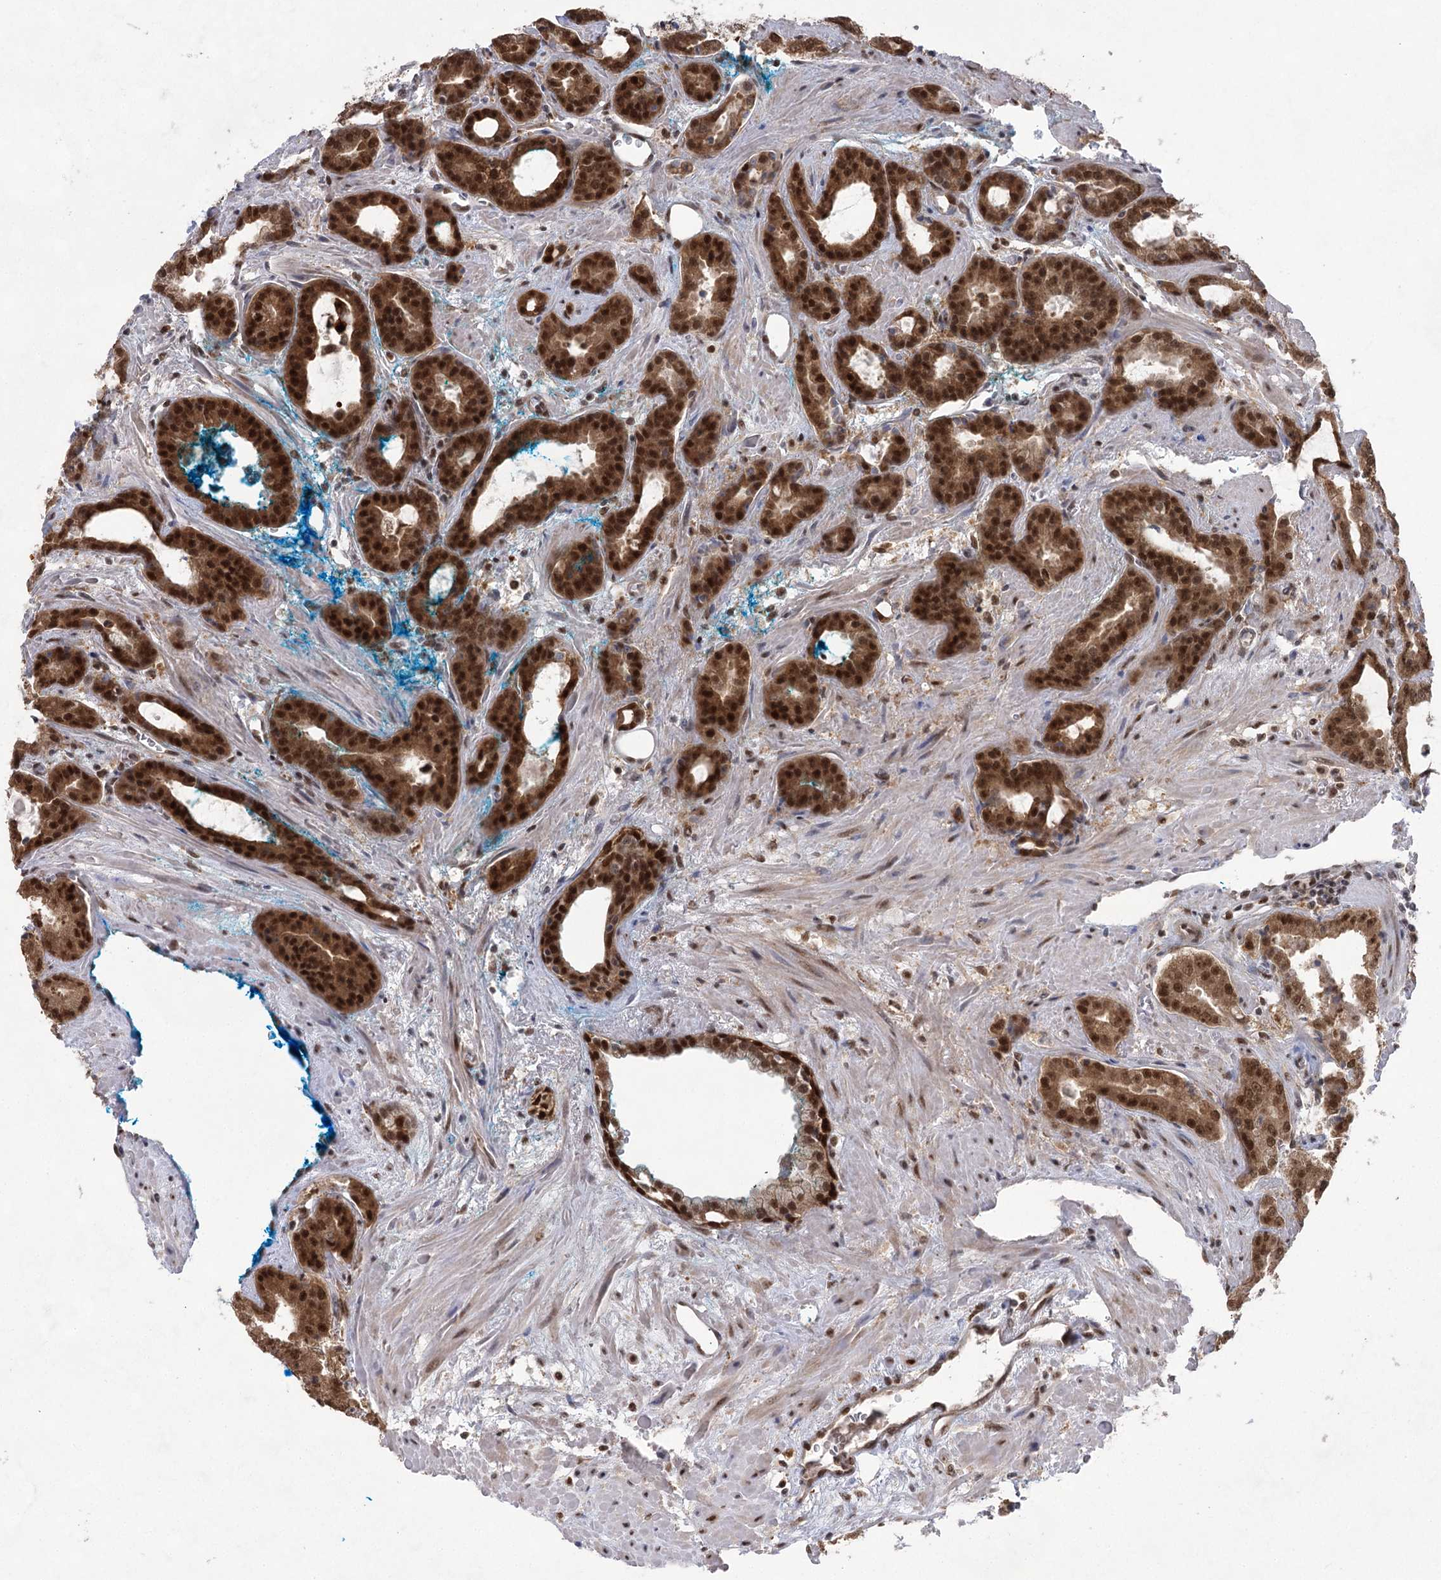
{"staining": {"intensity": "strong", "quantity": ">75%", "location": "cytoplasmic/membranous,nuclear"}, "tissue": "prostate cancer", "cell_type": "Tumor cells", "image_type": "cancer", "snomed": [{"axis": "morphology", "description": "Adenocarcinoma, High grade"}, {"axis": "topography", "description": "Prostate"}], "caption": "Tumor cells exhibit strong cytoplasmic/membranous and nuclear expression in about >75% of cells in prostate cancer (high-grade adenocarcinoma). (brown staining indicates protein expression, while blue staining denotes nuclei).", "gene": "ZCCHC8", "patient": {"sex": "male", "age": 71}}